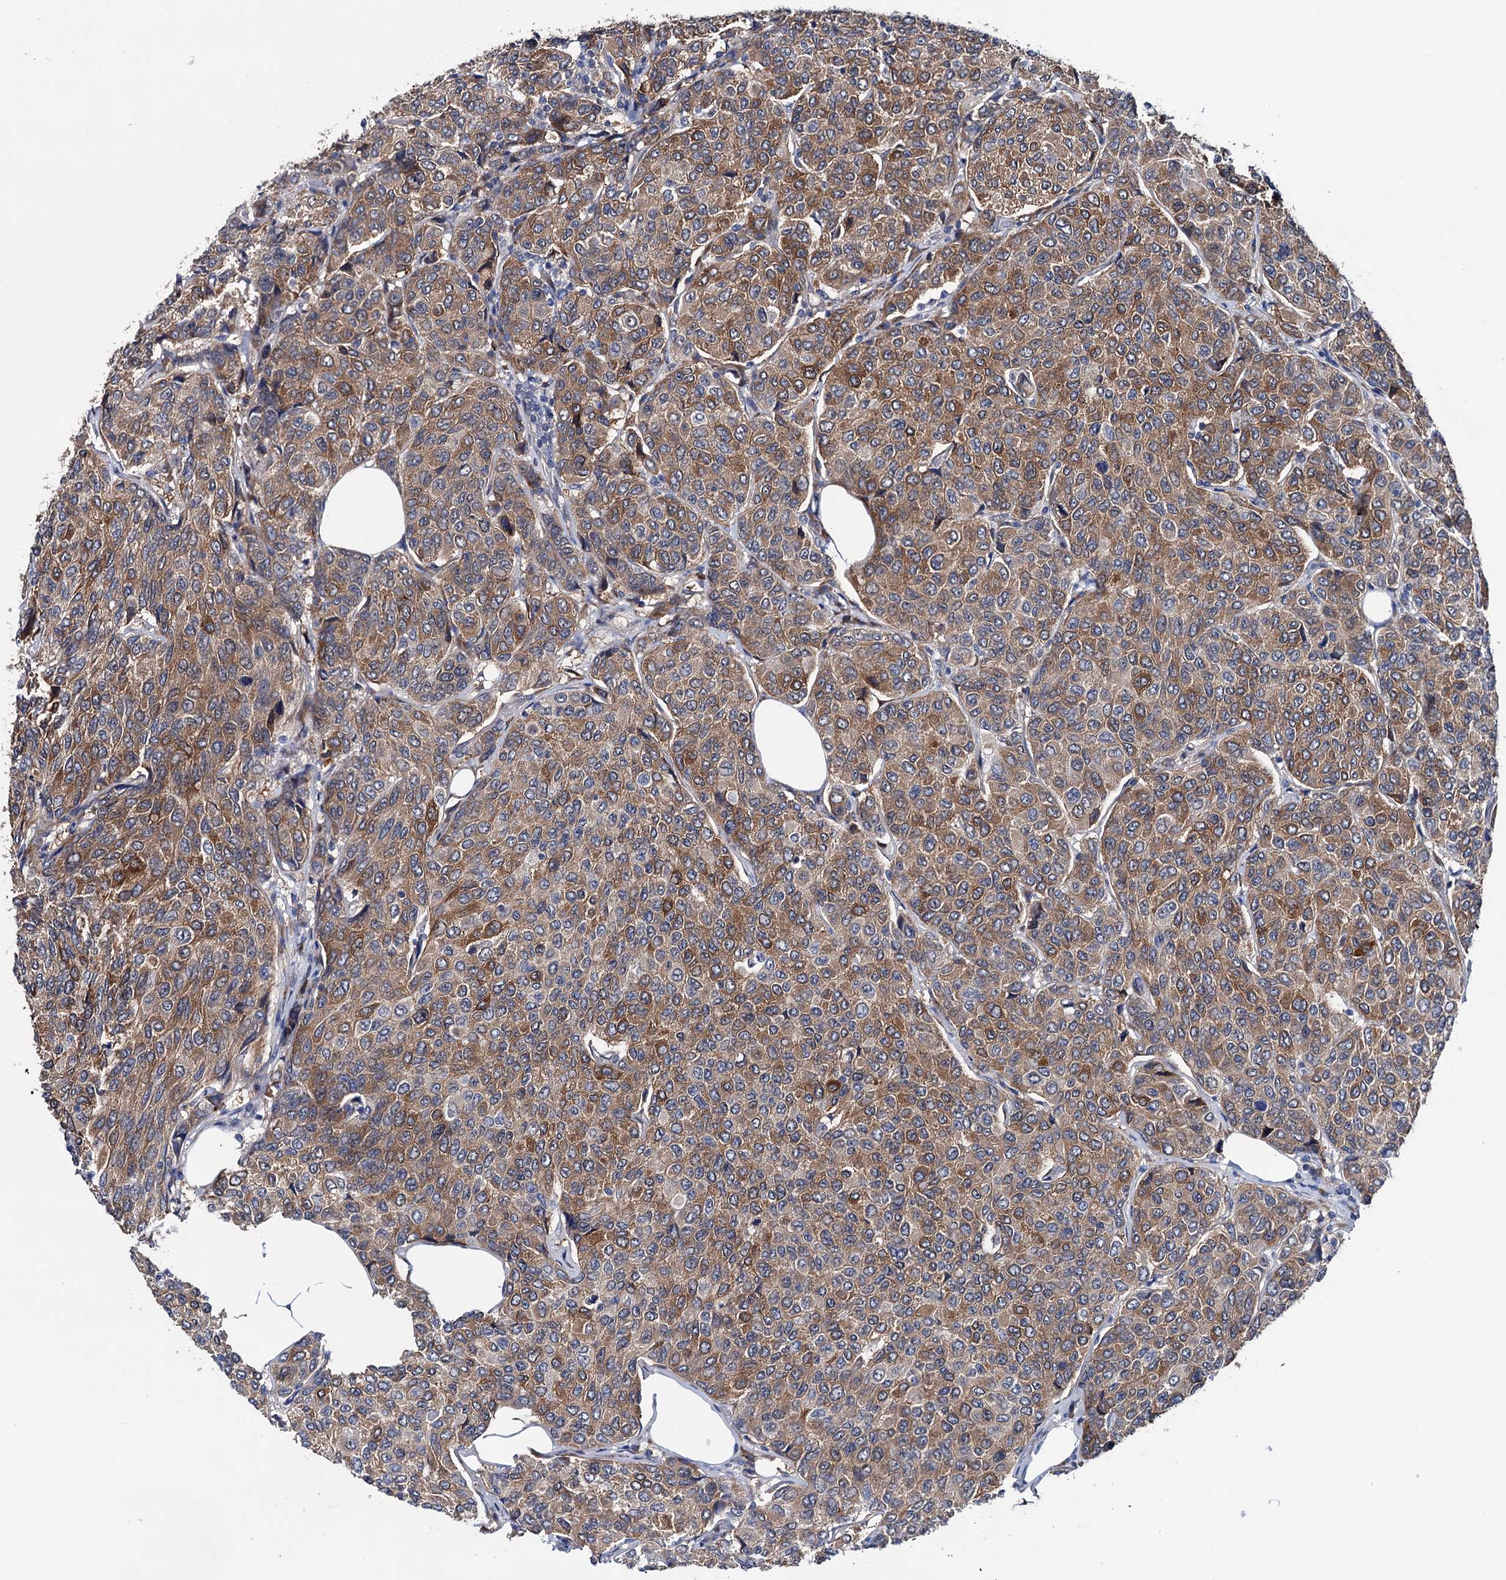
{"staining": {"intensity": "moderate", "quantity": ">75%", "location": "cytoplasmic/membranous"}, "tissue": "breast cancer", "cell_type": "Tumor cells", "image_type": "cancer", "snomed": [{"axis": "morphology", "description": "Duct carcinoma"}, {"axis": "topography", "description": "Breast"}], "caption": "Breast cancer stained with a protein marker shows moderate staining in tumor cells.", "gene": "EYA4", "patient": {"sex": "female", "age": 55}}